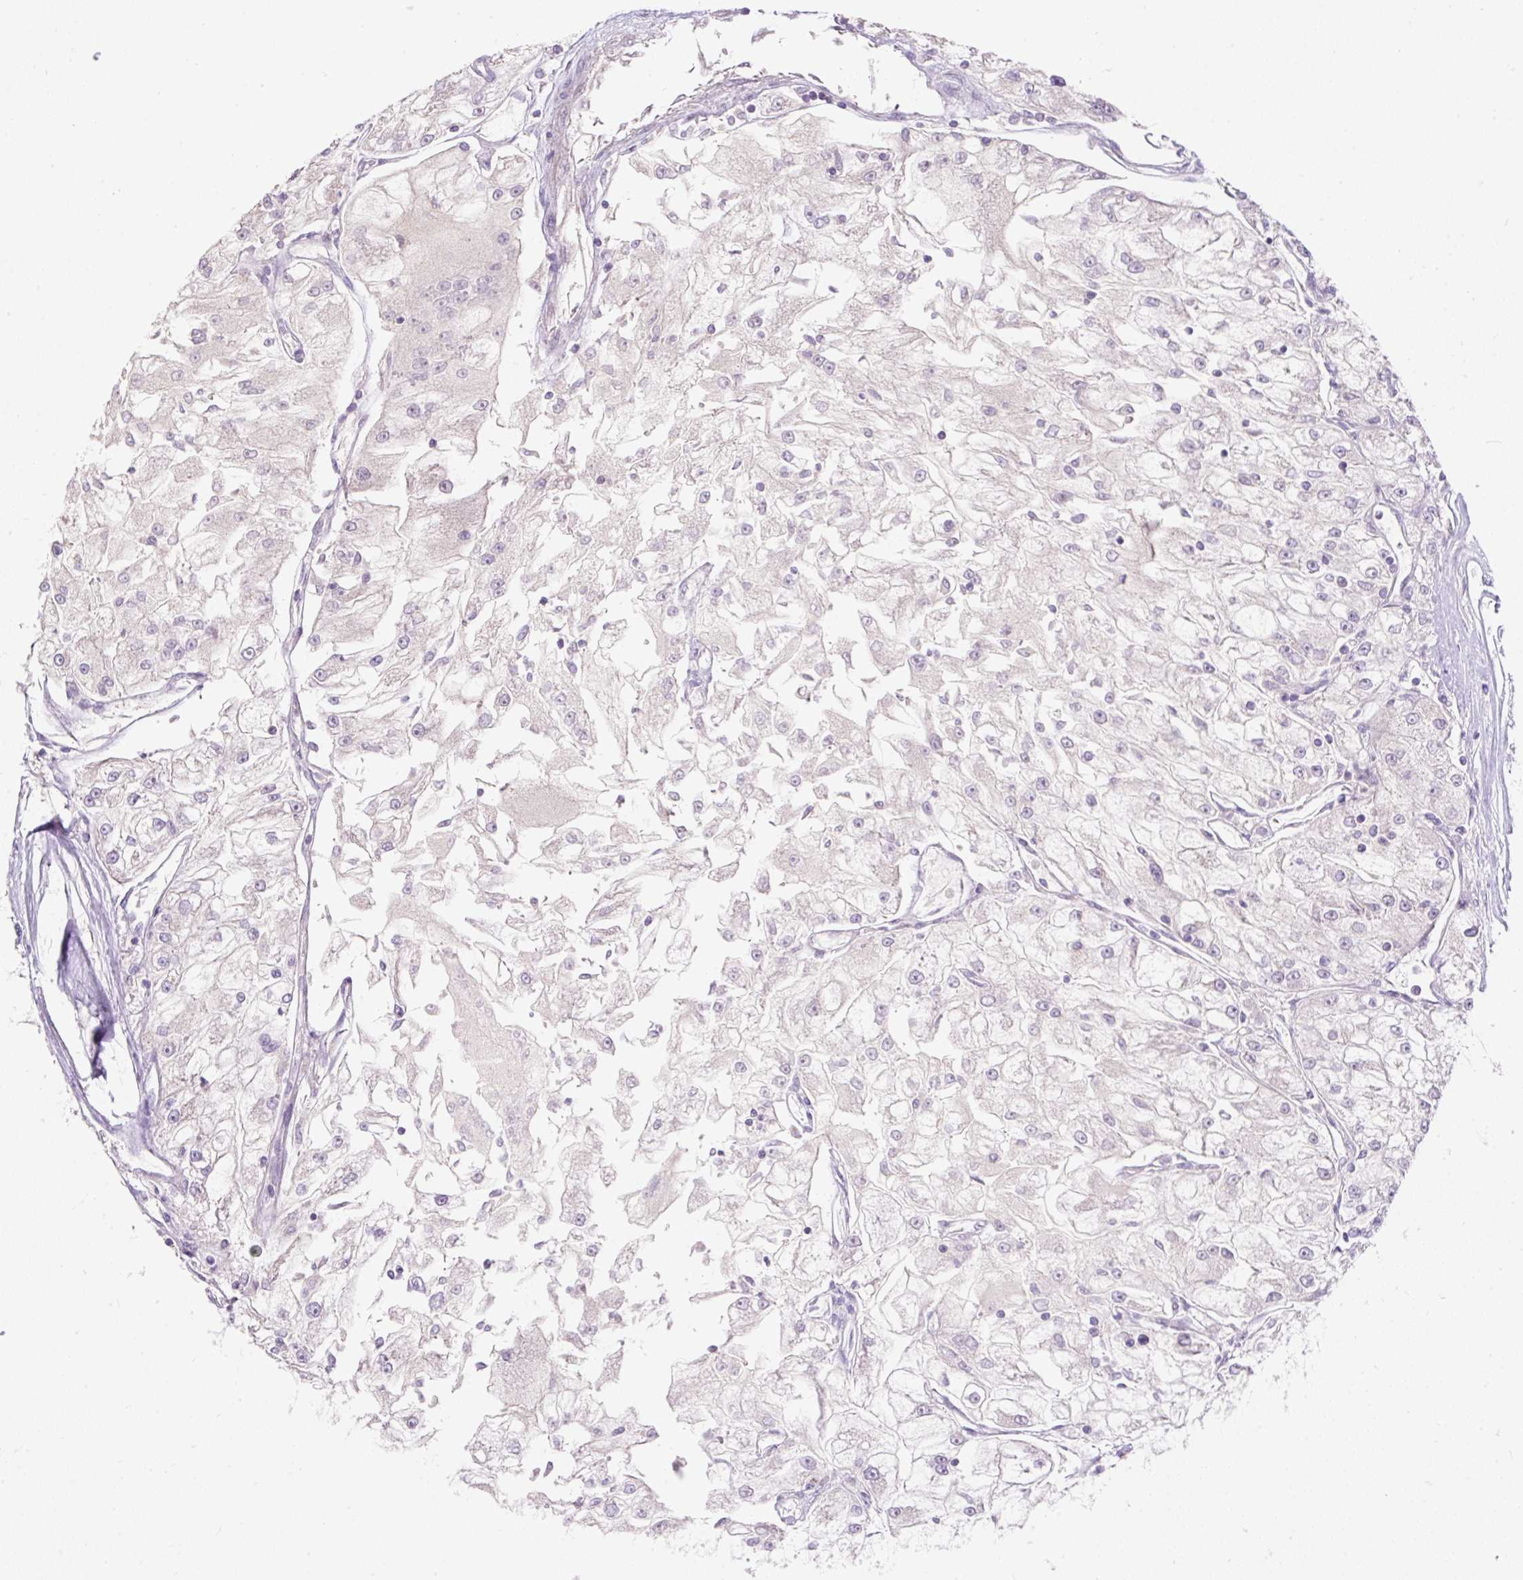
{"staining": {"intensity": "negative", "quantity": "none", "location": "none"}, "tissue": "renal cancer", "cell_type": "Tumor cells", "image_type": "cancer", "snomed": [{"axis": "morphology", "description": "Adenocarcinoma, NOS"}, {"axis": "topography", "description": "Kidney"}], "caption": "A micrograph of human renal adenocarcinoma is negative for staining in tumor cells.", "gene": "SUSD5", "patient": {"sex": "female", "age": 72}}